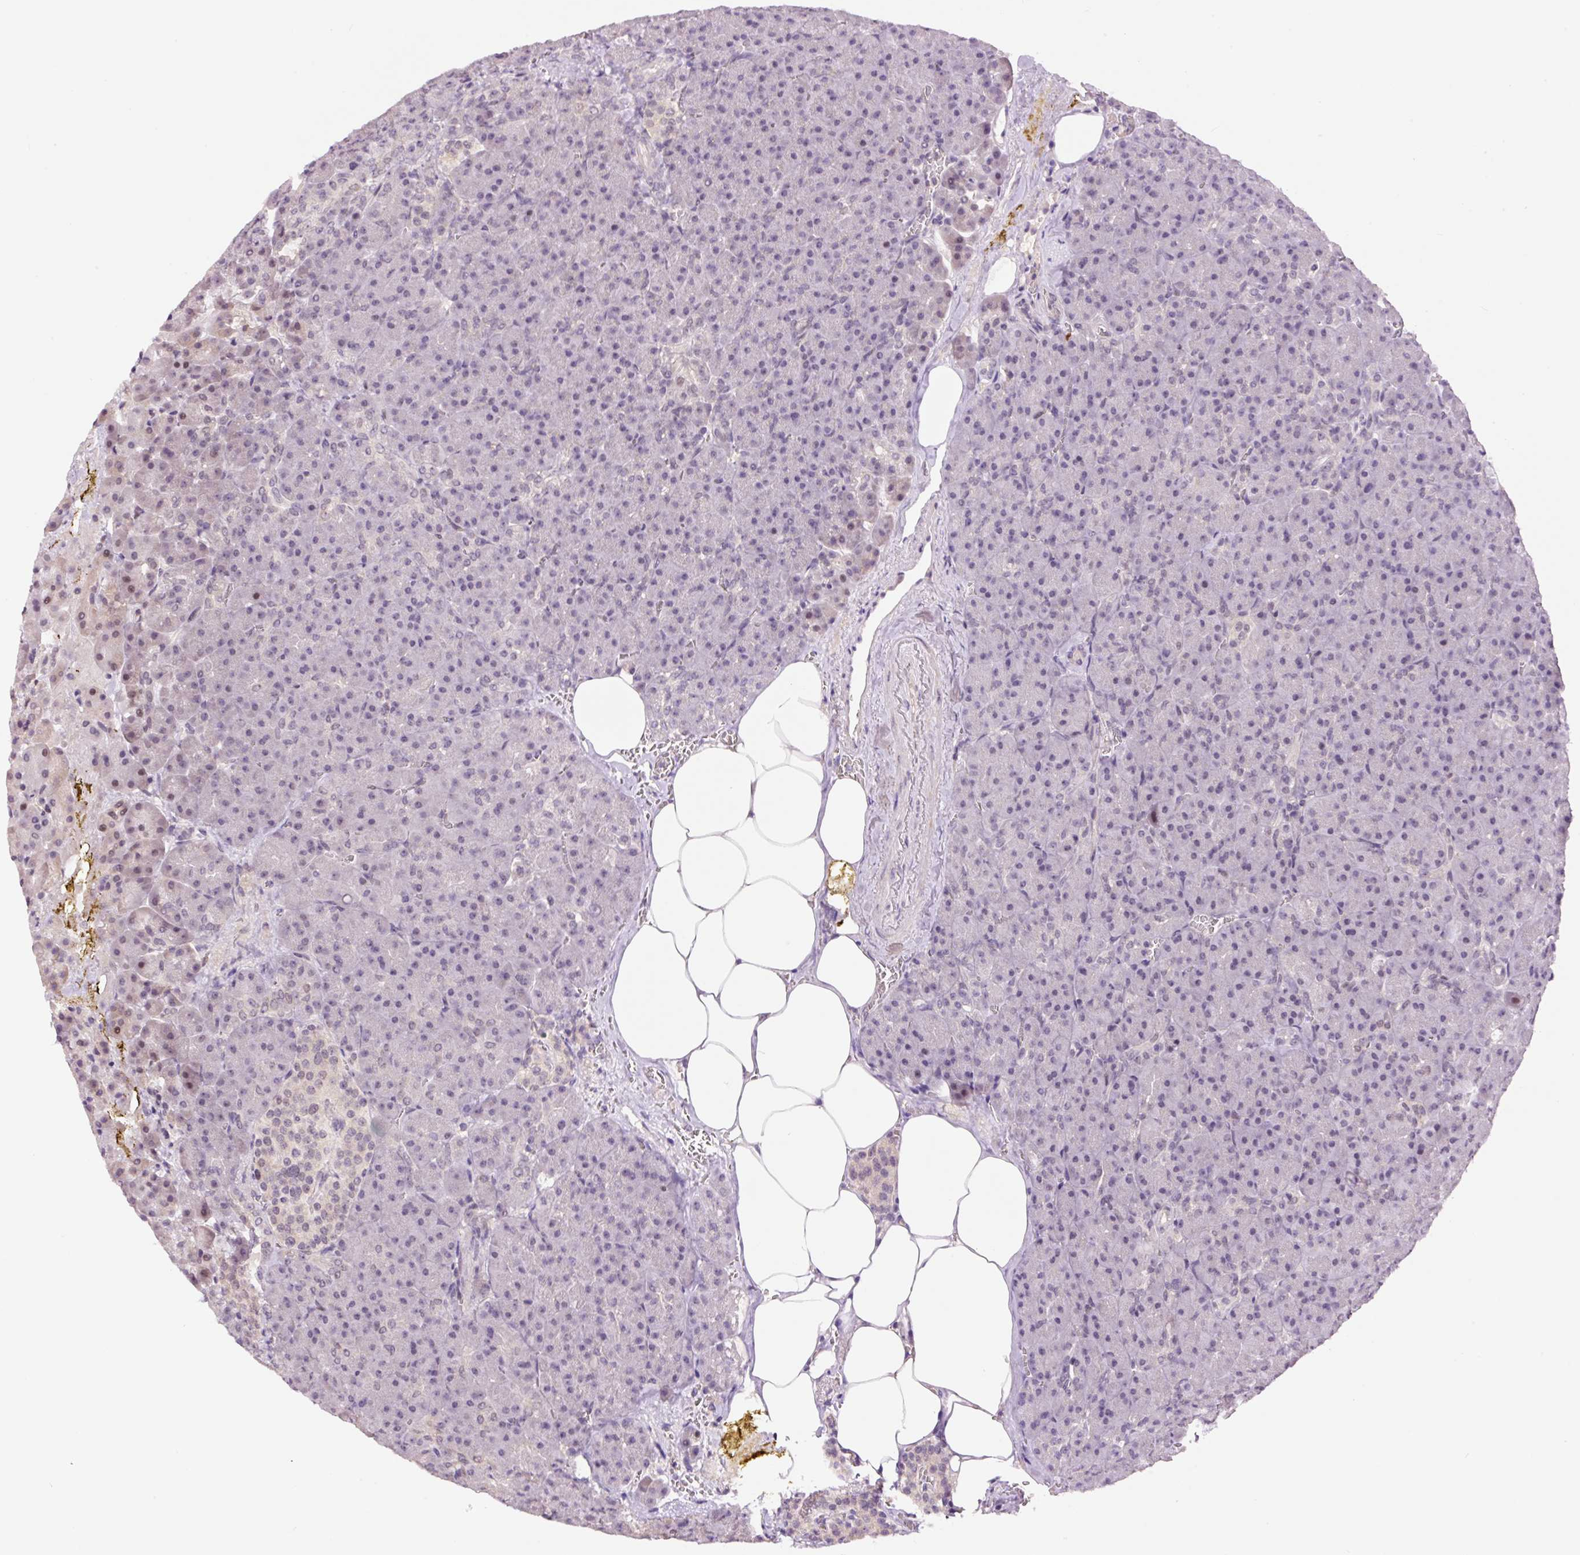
{"staining": {"intensity": "weak", "quantity": "<25%", "location": "cytoplasmic/membranous"}, "tissue": "pancreas", "cell_type": "Exocrine glandular cells", "image_type": "normal", "snomed": [{"axis": "morphology", "description": "Normal tissue, NOS"}, {"axis": "topography", "description": "Pancreas"}], "caption": "Immunohistochemistry of unremarkable pancreas exhibits no positivity in exocrine glandular cells. Brightfield microscopy of immunohistochemistry (IHC) stained with DAB (brown) and hematoxylin (blue), captured at high magnification.", "gene": "DPPA4", "patient": {"sex": "female", "age": 74}}